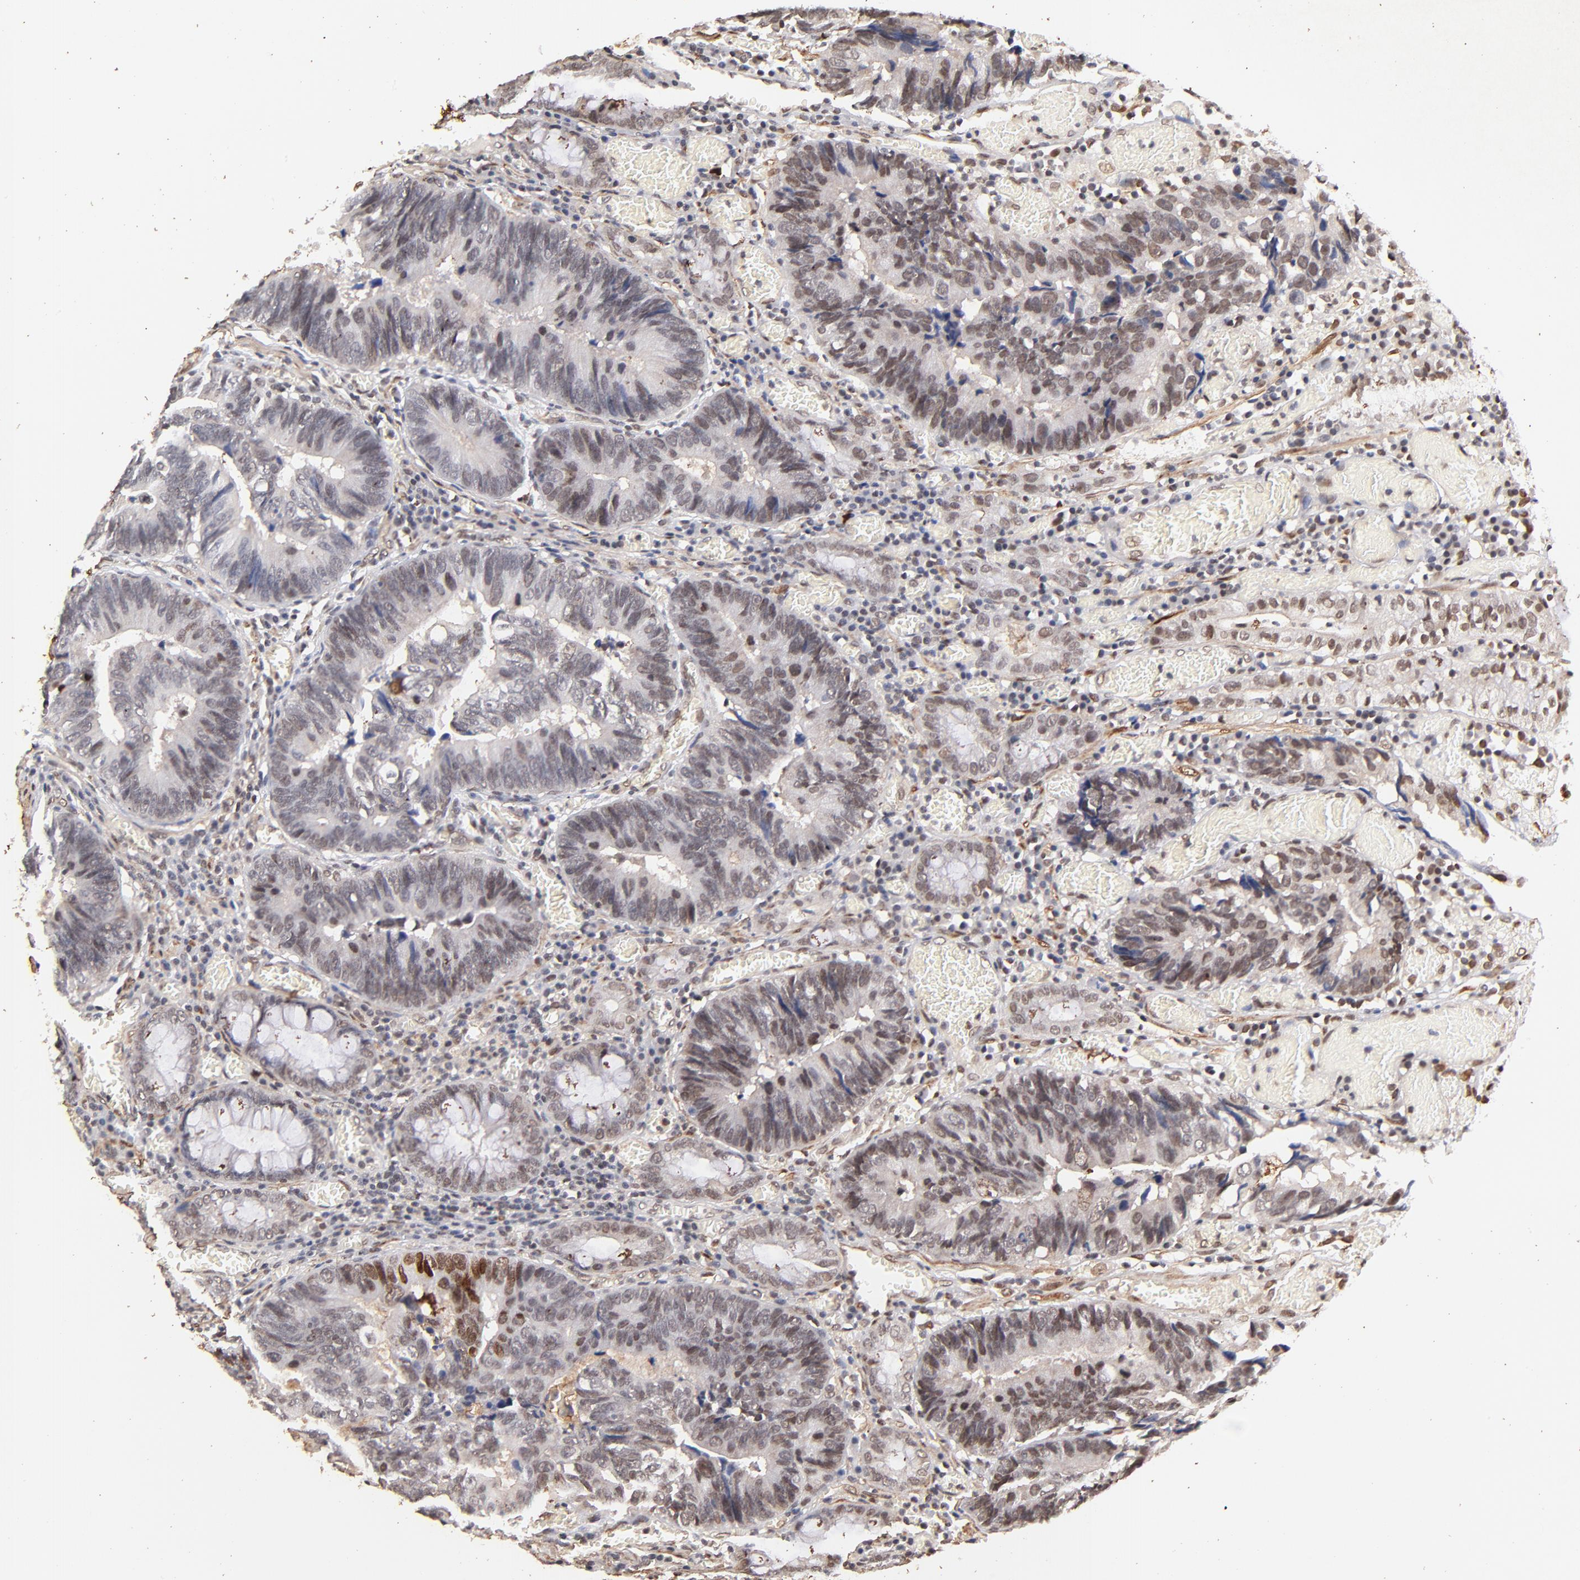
{"staining": {"intensity": "weak", "quantity": "25%-75%", "location": "nuclear"}, "tissue": "colorectal cancer", "cell_type": "Tumor cells", "image_type": "cancer", "snomed": [{"axis": "morphology", "description": "Adenocarcinoma, NOS"}, {"axis": "topography", "description": "Rectum"}], "caption": "Immunohistochemical staining of human adenocarcinoma (colorectal) shows low levels of weak nuclear staining in about 25%-75% of tumor cells. (Brightfield microscopy of DAB IHC at high magnification).", "gene": "ZFP92", "patient": {"sex": "female", "age": 98}}